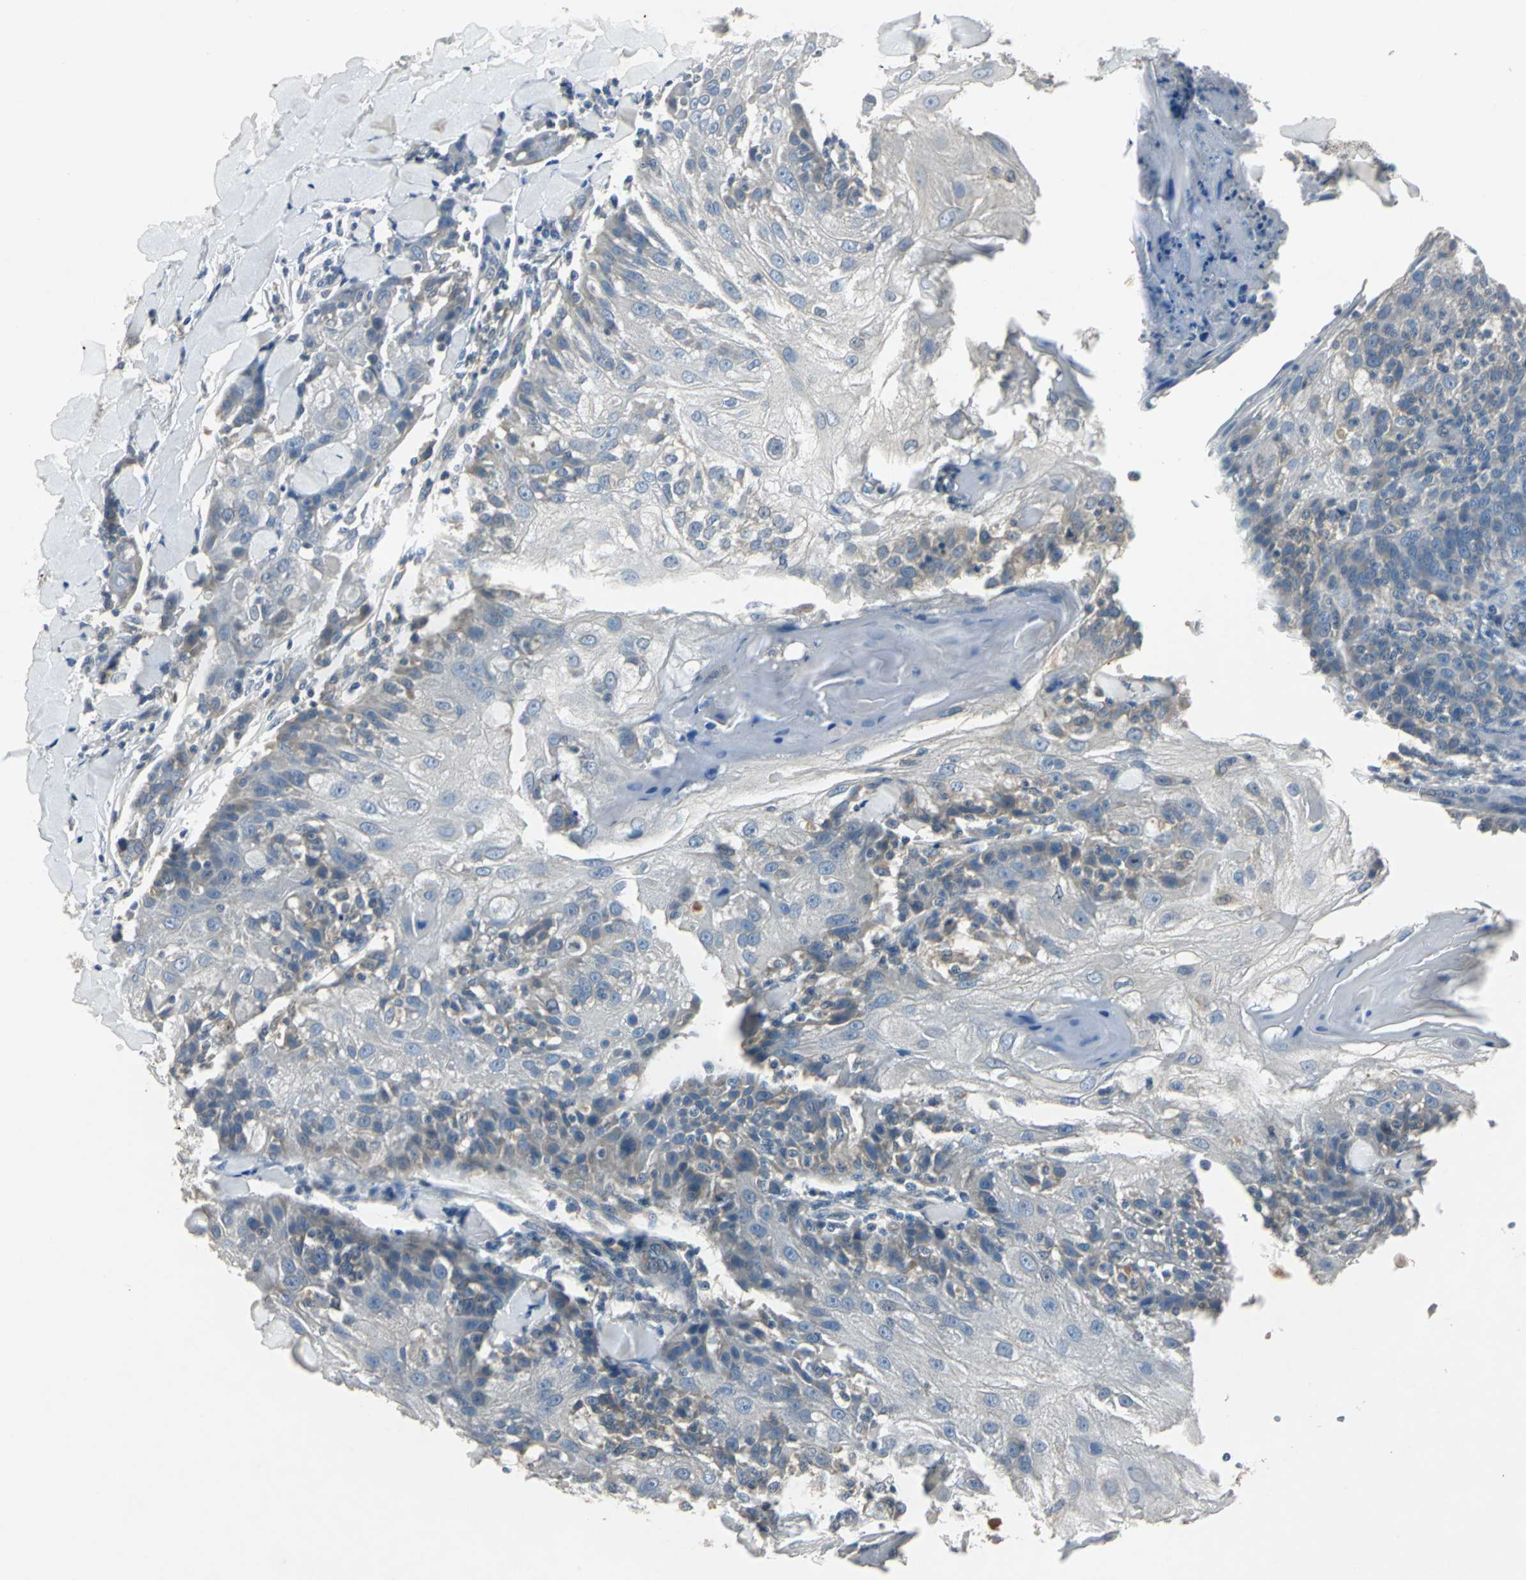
{"staining": {"intensity": "negative", "quantity": "none", "location": "none"}, "tissue": "skin cancer", "cell_type": "Tumor cells", "image_type": "cancer", "snomed": [{"axis": "morphology", "description": "Normal tissue, NOS"}, {"axis": "morphology", "description": "Squamous cell carcinoma, NOS"}, {"axis": "topography", "description": "Skin"}], "caption": "A photomicrograph of skin cancer stained for a protein exhibits no brown staining in tumor cells.", "gene": "SLC2A13", "patient": {"sex": "female", "age": 83}}